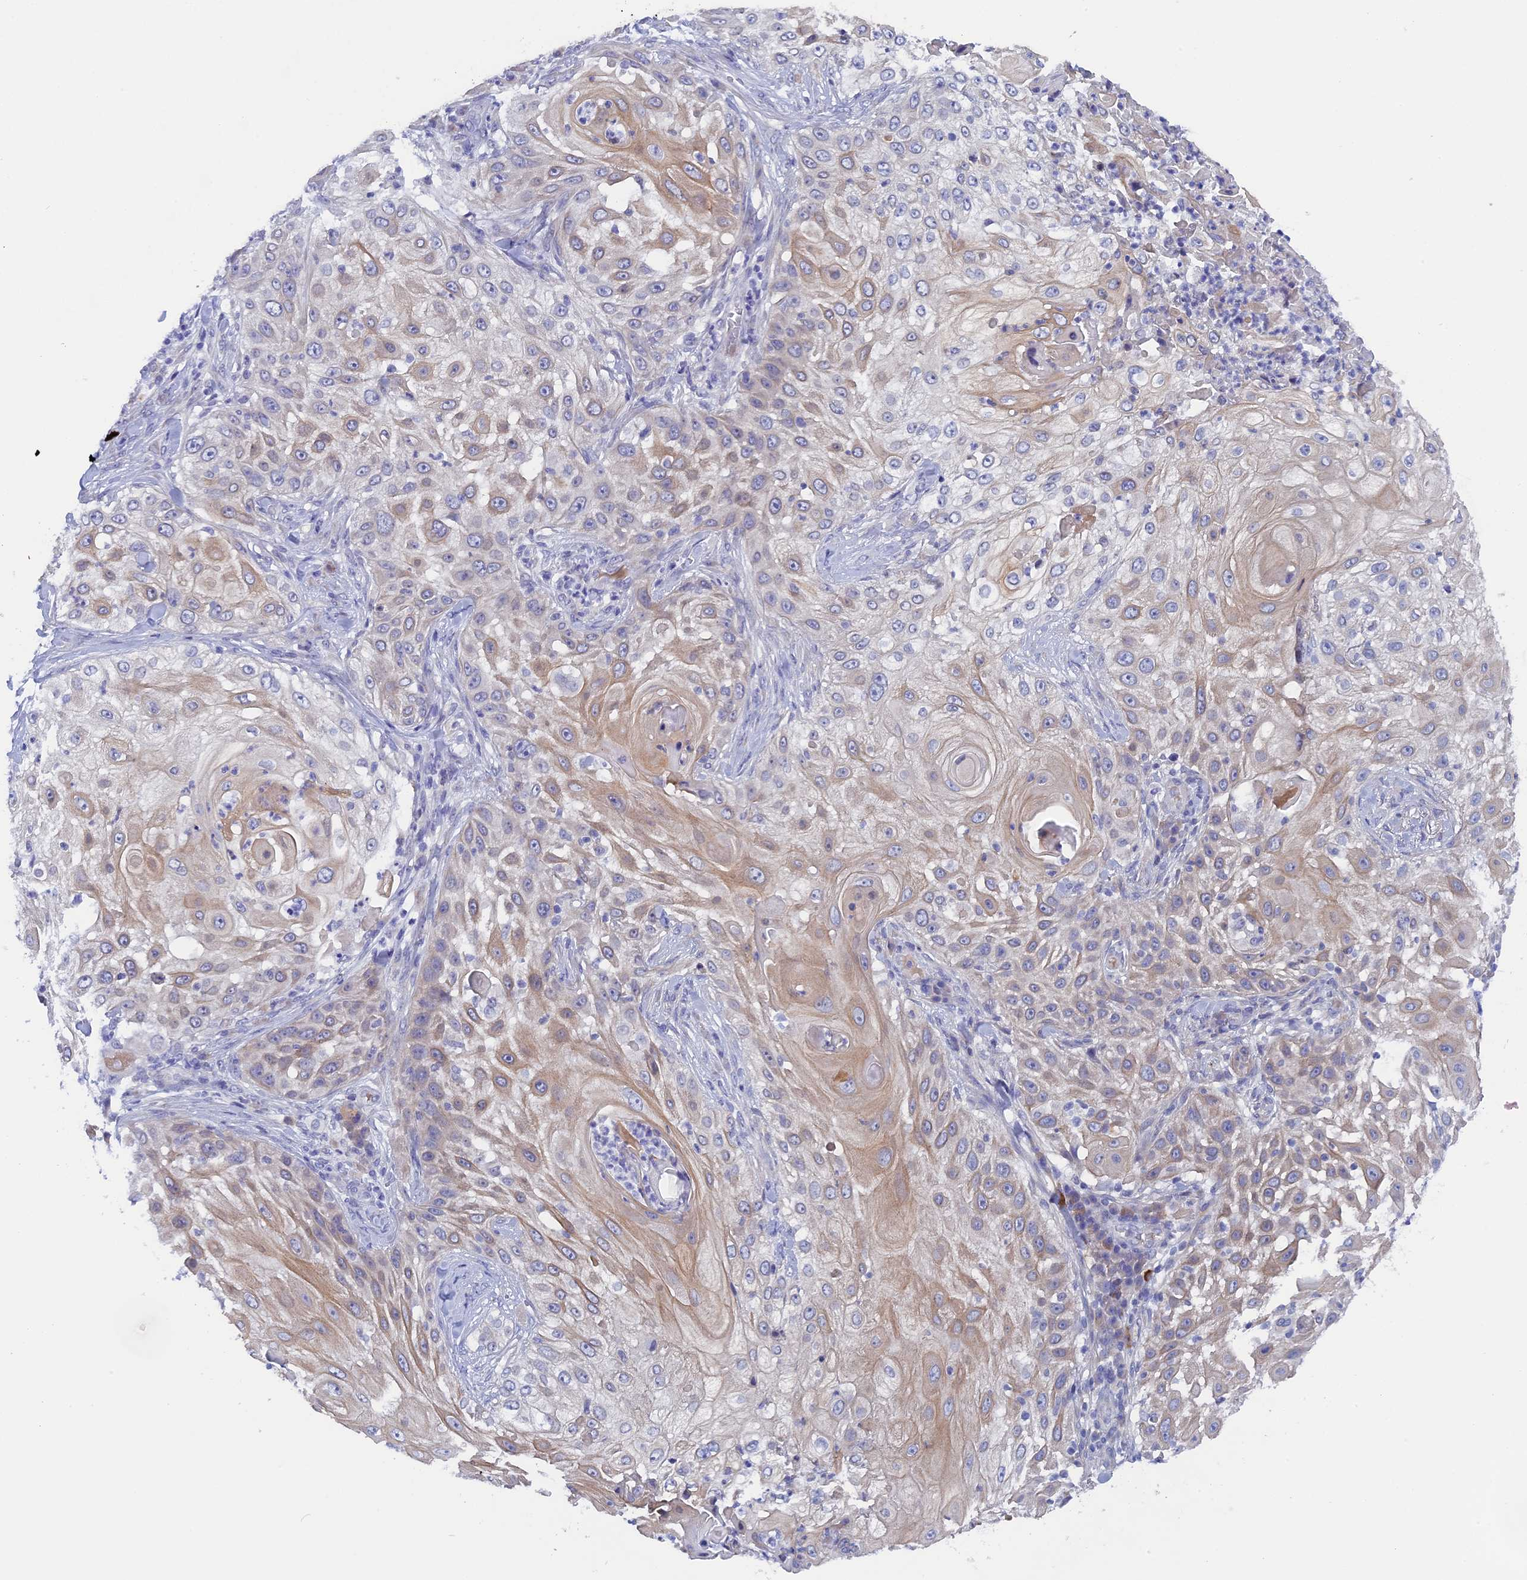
{"staining": {"intensity": "moderate", "quantity": "25%-75%", "location": "cytoplasmic/membranous"}, "tissue": "skin cancer", "cell_type": "Tumor cells", "image_type": "cancer", "snomed": [{"axis": "morphology", "description": "Squamous cell carcinoma, NOS"}, {"axis": "topography", "description": "Skin"}], "caption": "This is an image of immunohistochemistry staining of skin cancer, which shows moderate staining in the cytoplasmic/membranous of tumor cells.", "gene": "DACT3", "patient": {"sex": "female", "age": 44}}